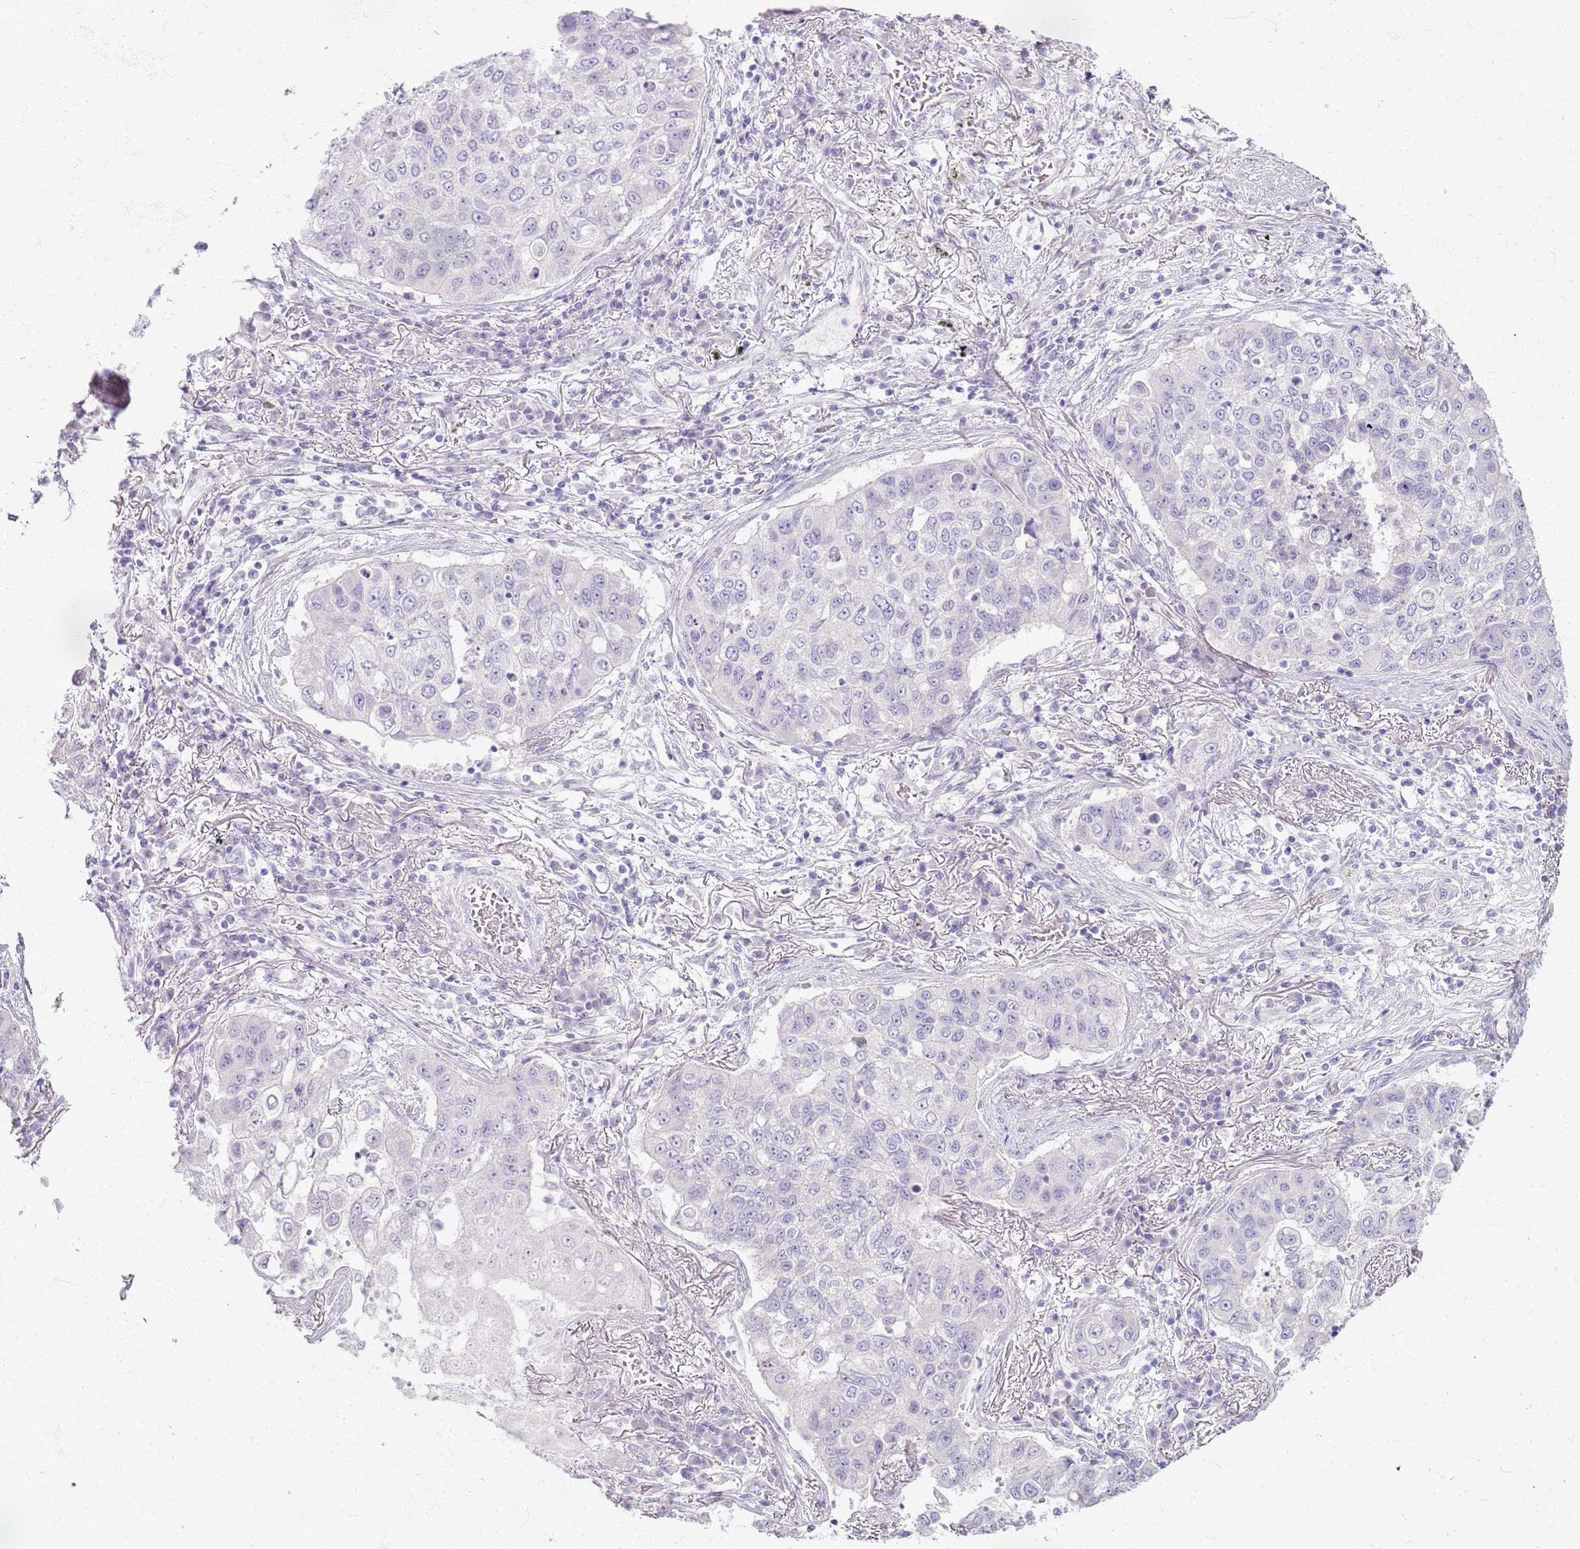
{"staining": {"intensity": "negative", "quantity": "none", "location": "none"}, "tissue": "lung cancer", "cell_type": "Tumor cells", "image_type": "cancer", "snomed": [{"axis": "morphology", "description": "Squamous cell carcinoma, NOS"}, {"axis": "topography", "description": "Lung"}], "caption": "Image shows no protein staining in tumor cells of squamous cell carcinoma (lung) tissue.", "gene": "CSRP3", "patient": {"sex": "male", "age": 74}}